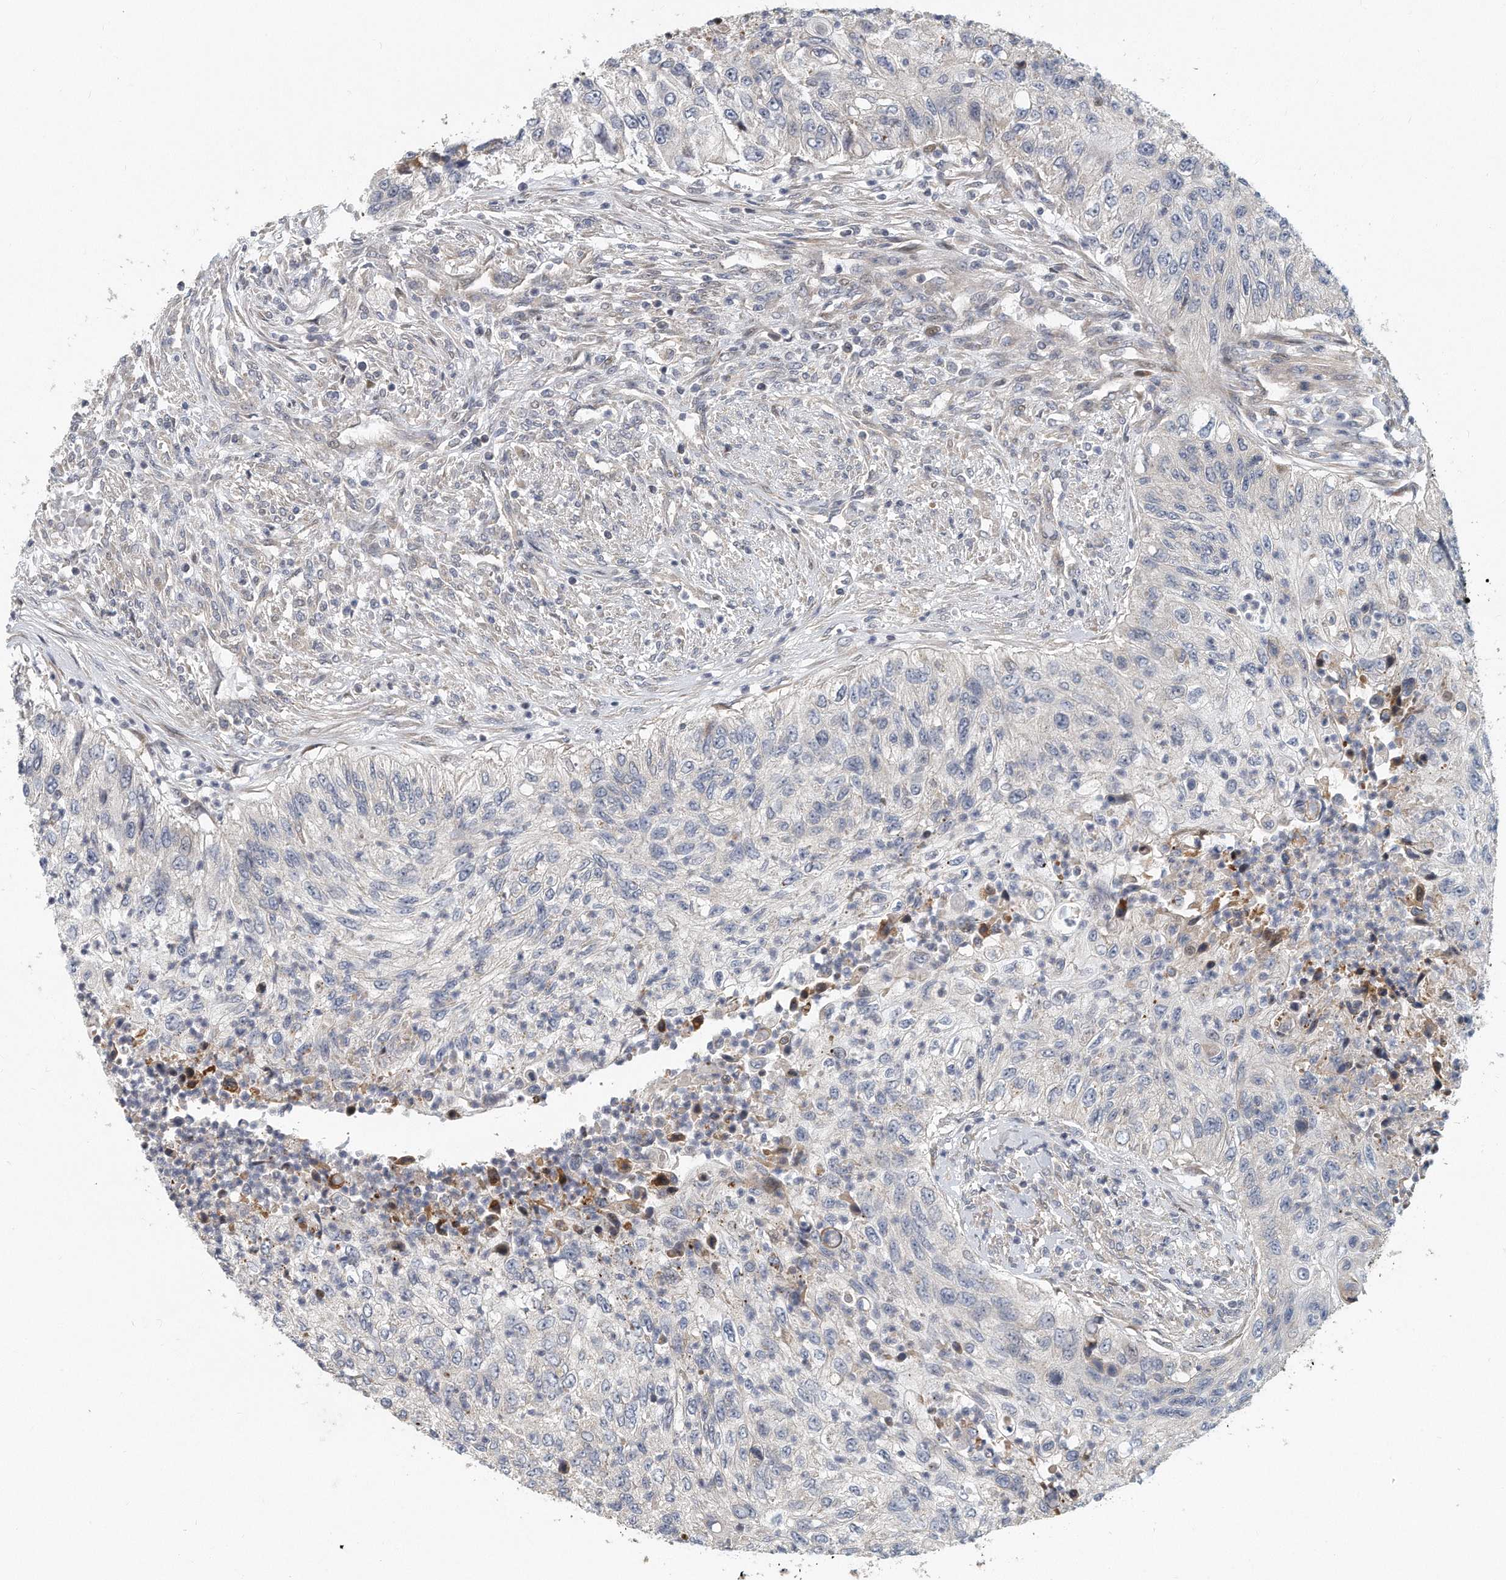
{"staining": {"intensity": "negative", "quantity": "none", "location": "none"}, "tissue": "urothelial cancer", "cell_type": "Tumor cells", "image_type": "cancer", "snomed": [{"axis": "morphology", "description": "Urothelial carcinoma, High grade"}, {"axis": "topography", "description": "Urinary bladder"}], "caption": "High-grade urothelial carcinoma stained for a protein using IHC demonstrates no expression tumor cells.", "gene": "PCDH8", "patient": {"sex": "female", "age": 60}}